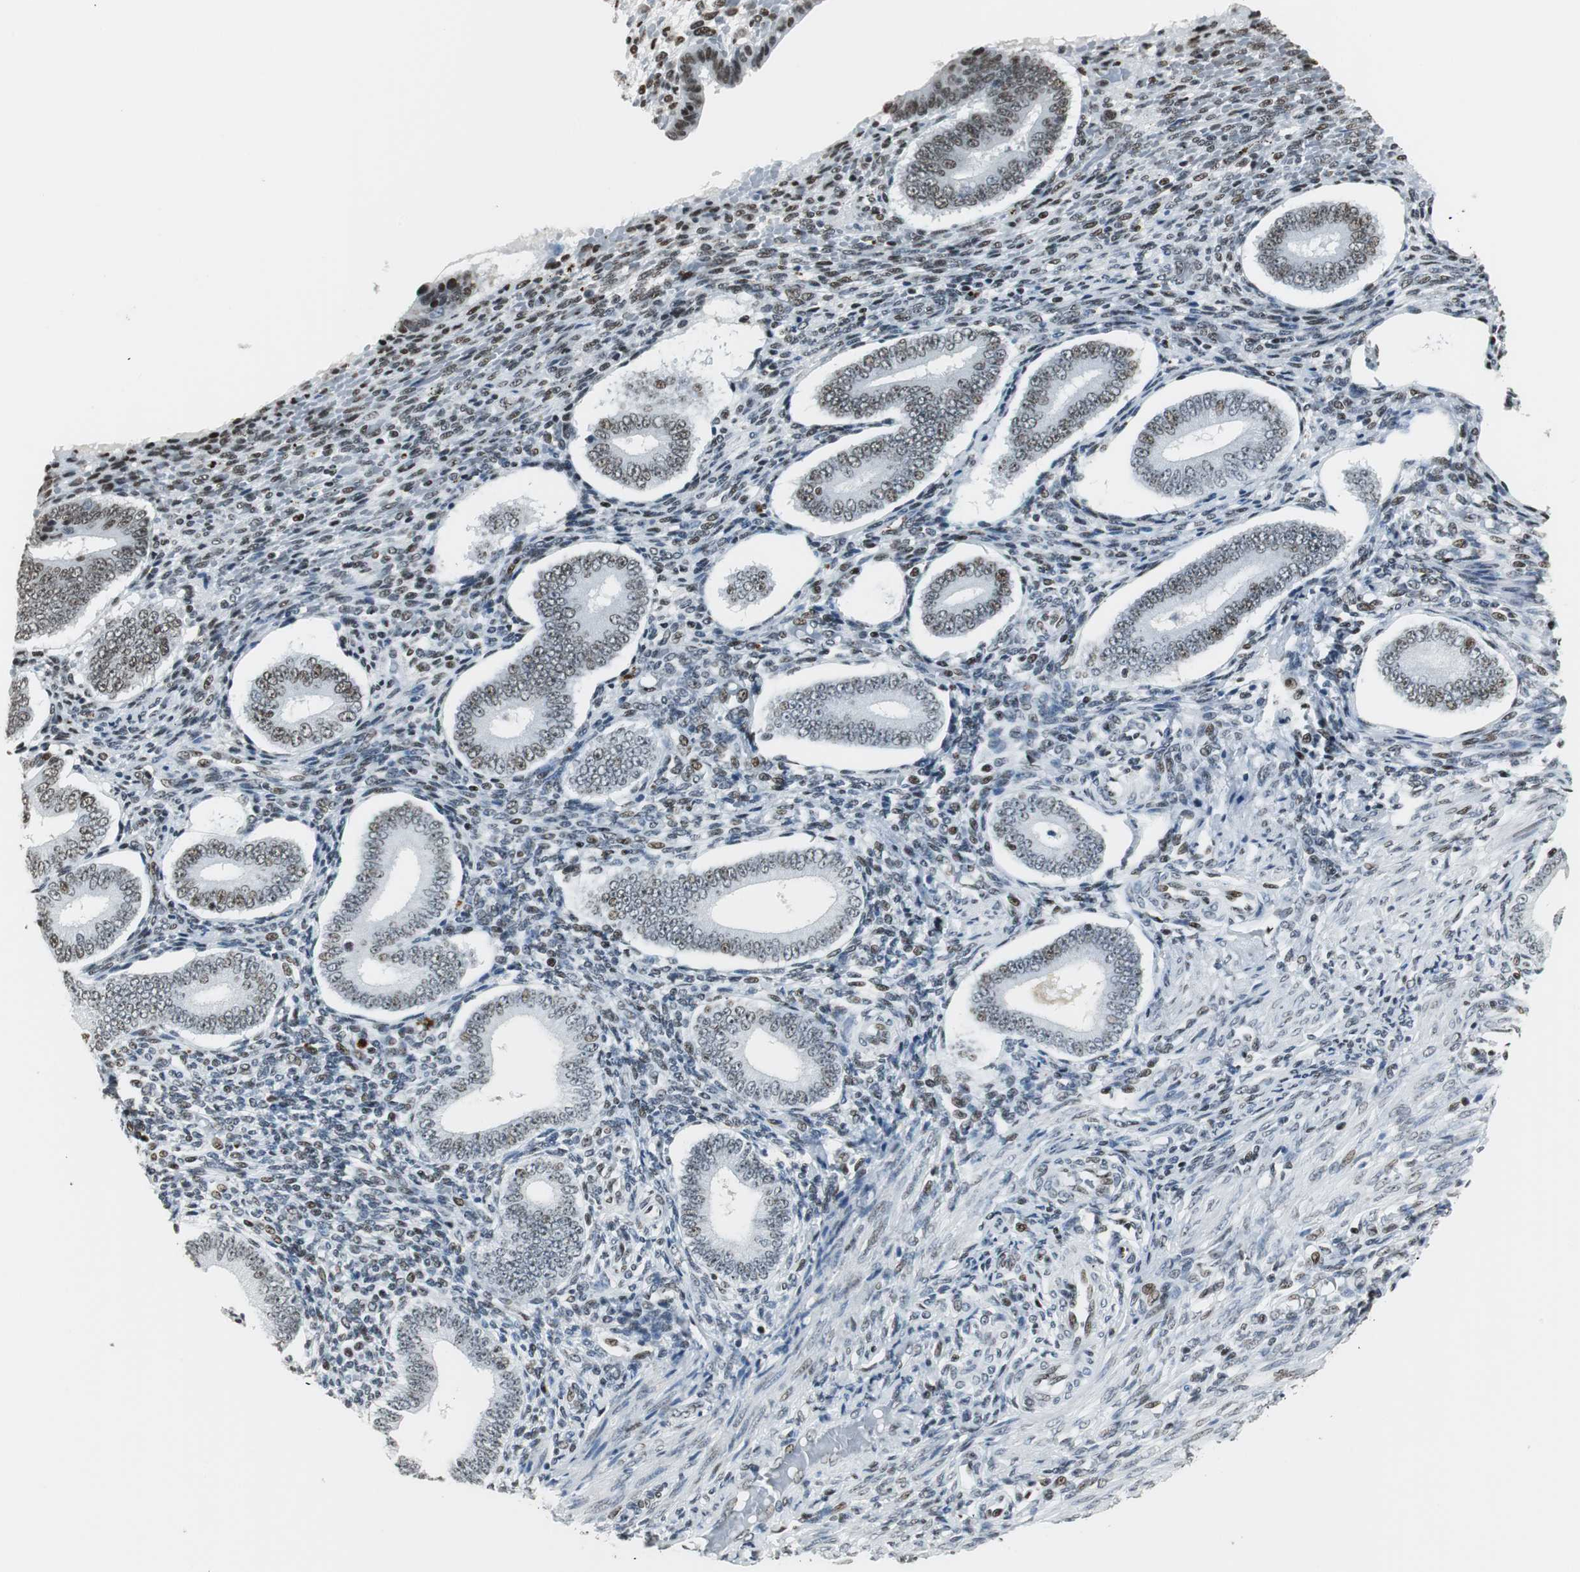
{"staining": {"intensity": "weak", "quantity": "25%-75%", "location": "nuclear"}, "tissue": "endometrium", "cell_type": "Cells in endometrial stroma", "image_type": "normal", "snomed": [{"axis": "morphology", "description": "Normal tissue, NOS"}, {"axis": "topography", "description": "Endometrium"}], "caption": "This is an image of IHC staining of normal endometrium, which shows weak positivity in the nuclear of cells in endometrial stroma.", "gene": "RBBP4", "patient": {"sex": "female", "age": 42}}